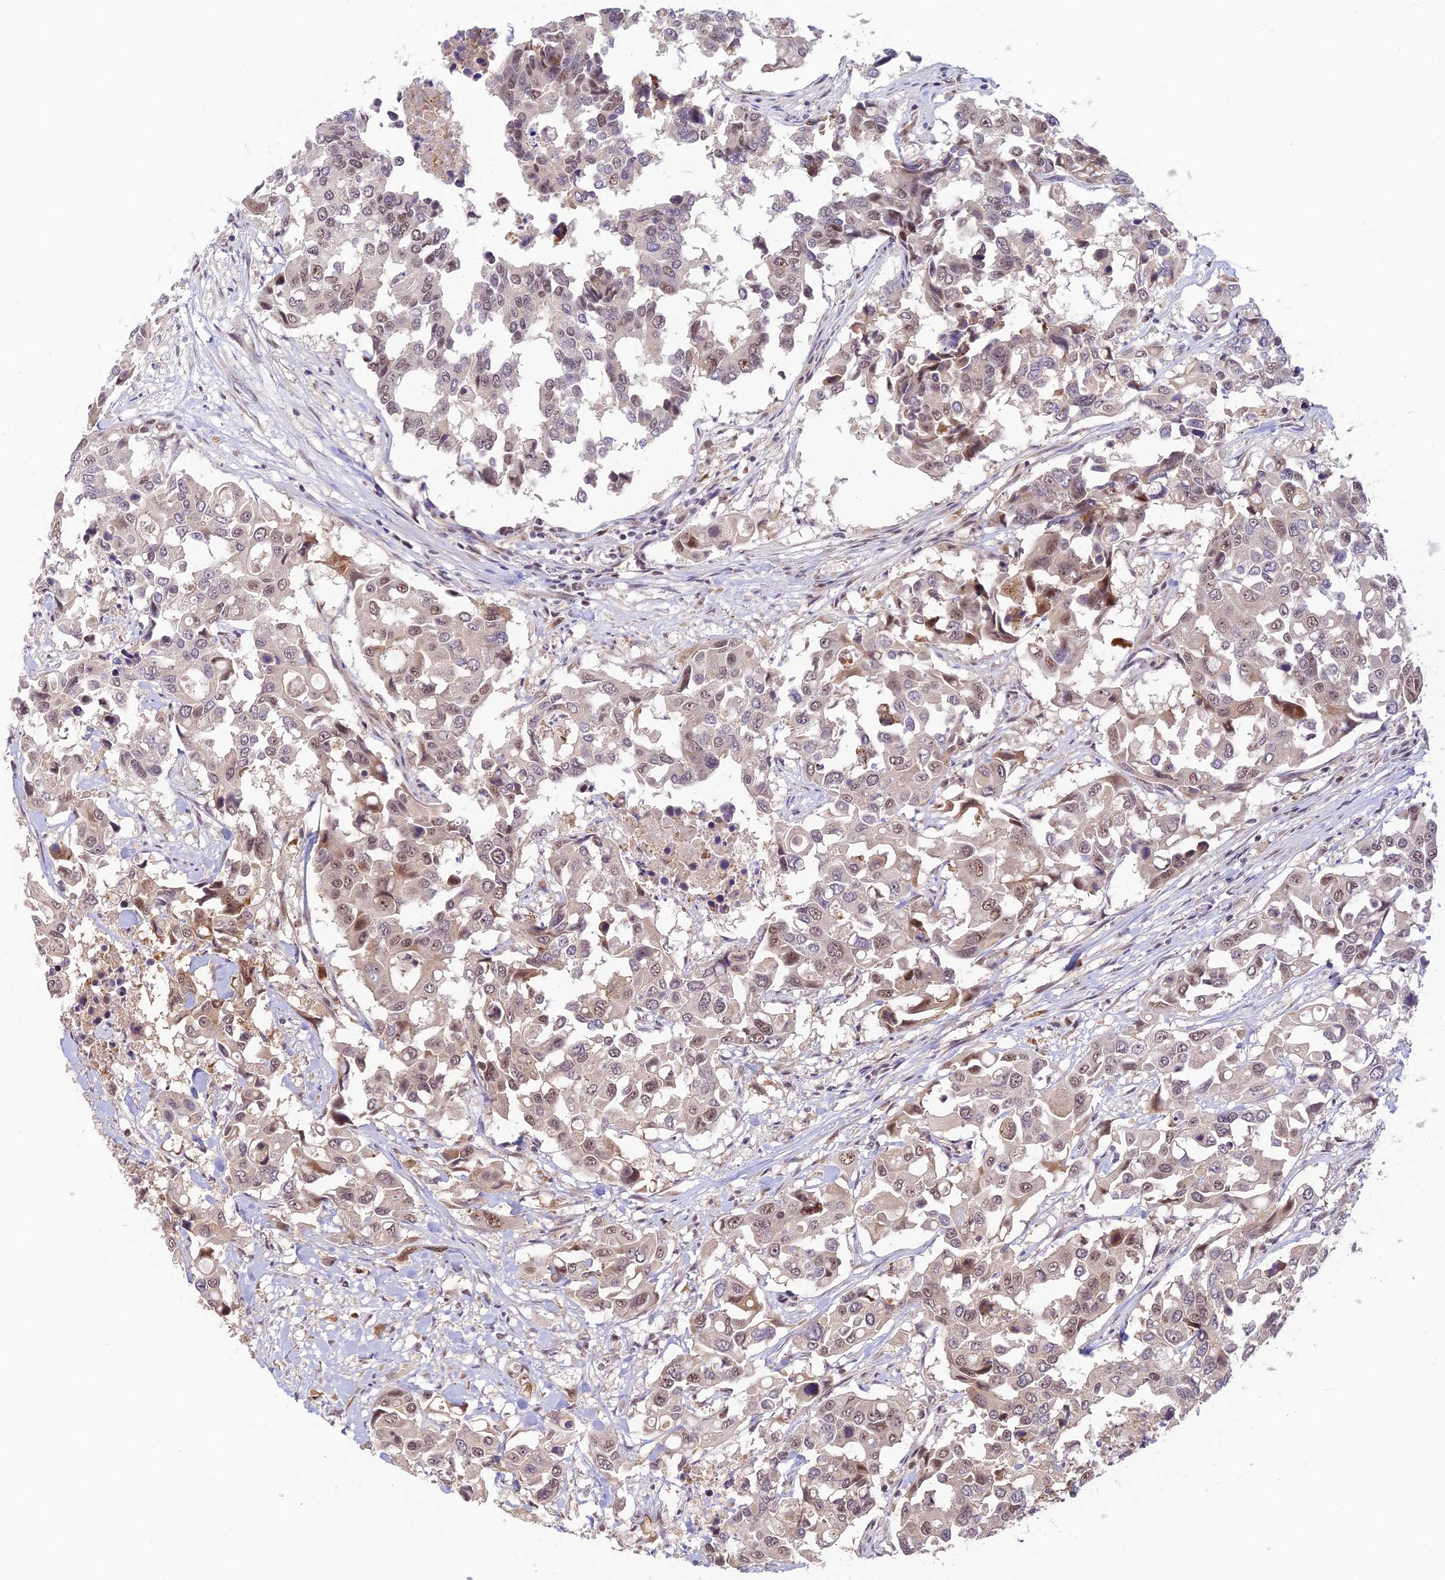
{"staining": {"intensity": "weak", "quantity": "25%-75%", "location": "nuclear"}, "tissue": "colorectal cancer", "cell_type": "Tumor cells", "image_type": "cancer", "snomed": [{"axis": "morphology", "description": "Adenocarcinoma, NOS"}, {"axis": "topography", "description": "Colon"}], "caption": "Protein expression by IHC shows weak nuclear staining in about 25%-75% of tumor cells in colorectal adenocarcinoma.", "gene": "ASPDH", "patient": {"sex": "male", "age": 77}}